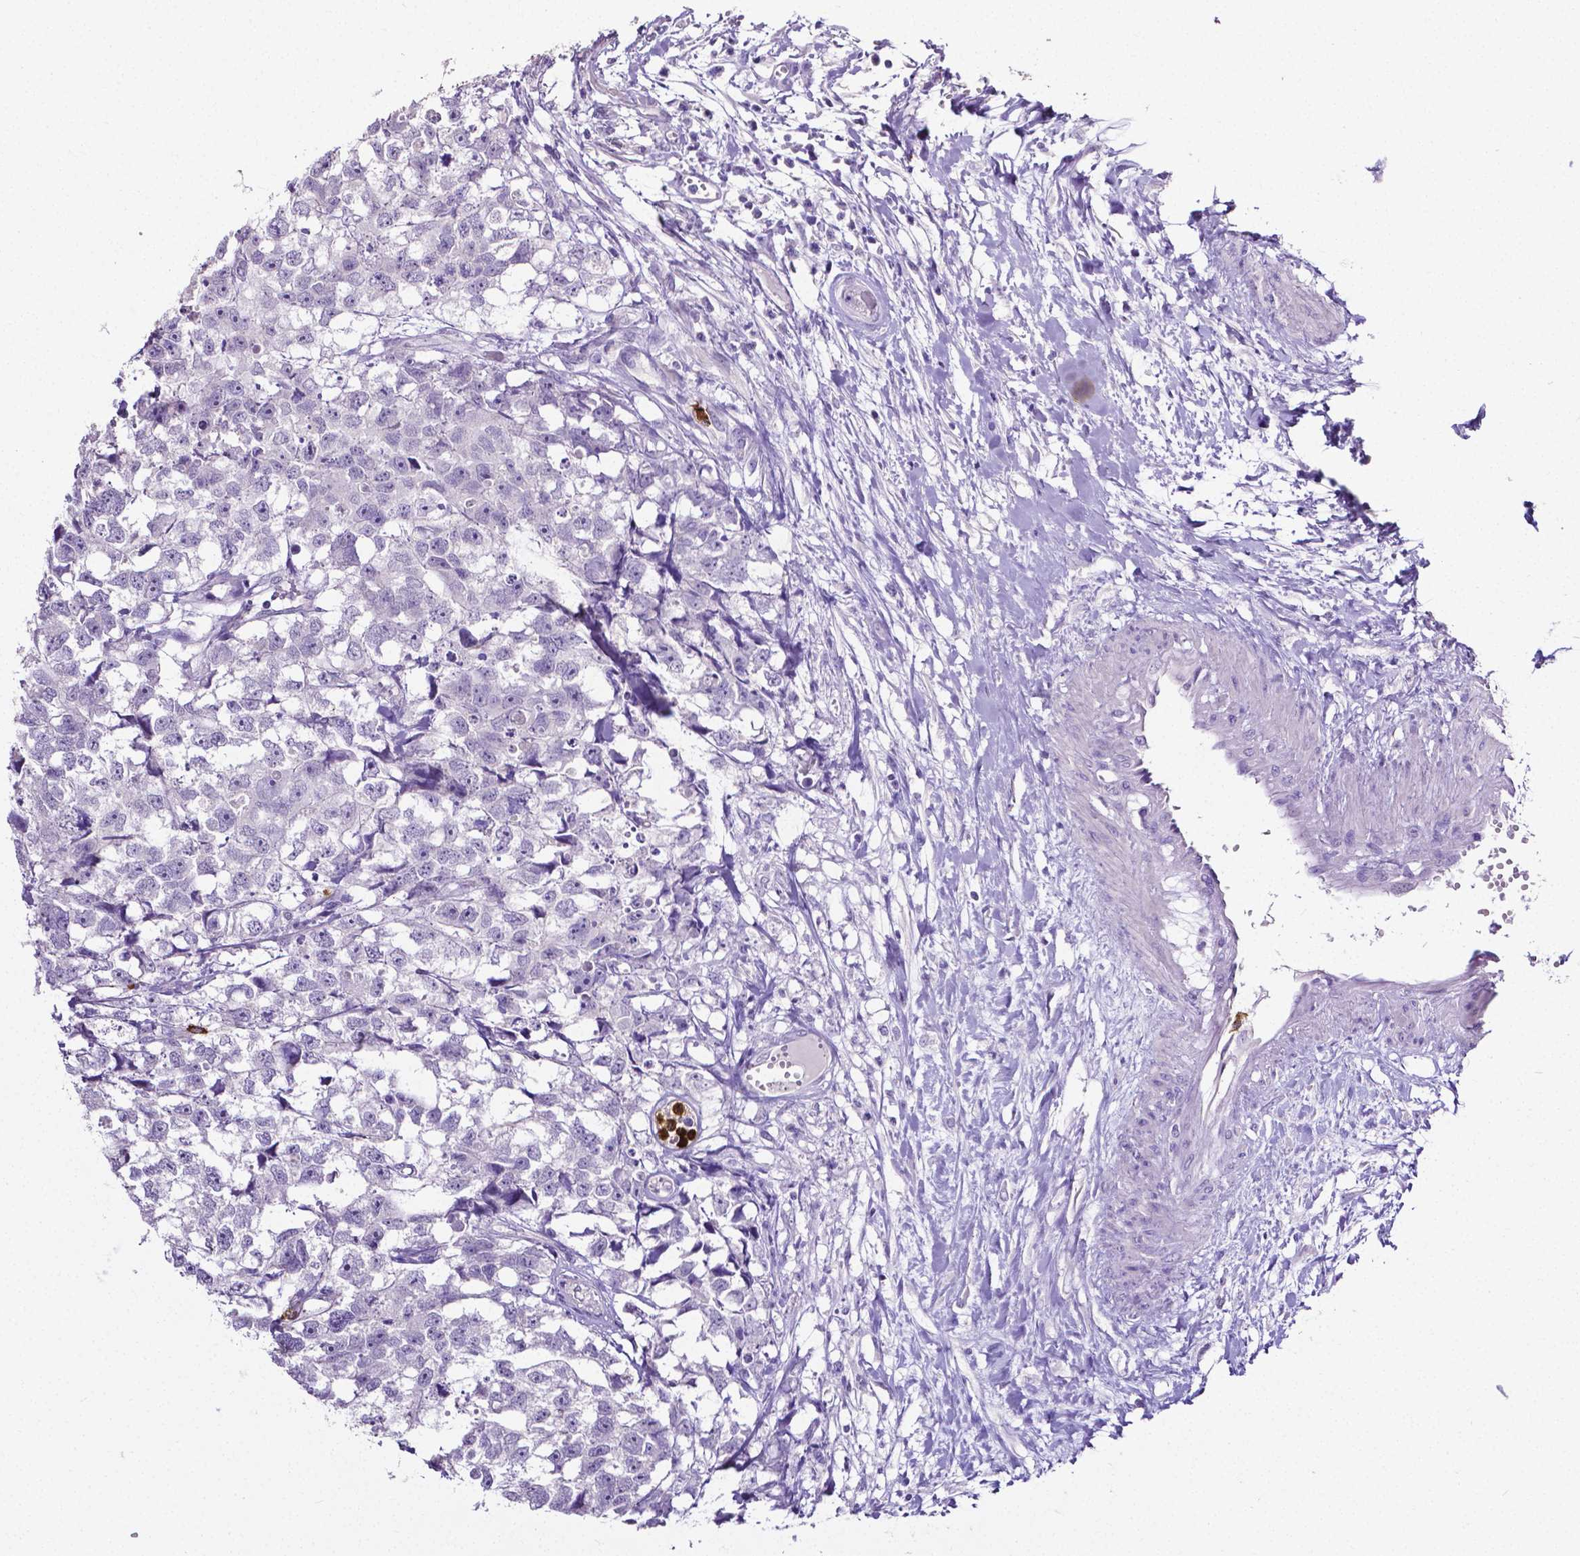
{"staining": {"intensity": "negative", "quantity": "none", "location": "none"}, "tissue": "testis cancer", "cell_type": "Tumor cells", "image_type": "cancer", "snomed": [{"axis": "morphology", "description": "Carcinoma, Embryonal, NOS"}, {"axis": "morphology", "description": "Teratoma, malignant, NOS"}, {"axis": "topography", "description": "Testis"}], "caption": "Tumor cells show no significant protein expression in testis cancer (embryonal carcinoma). (Brightfield microscopy of DAB (3,3'-diaminobenzidine) IHC at high magnification).", "gene": "MMP9", "patient": {"sex": "male", "age": 44}}